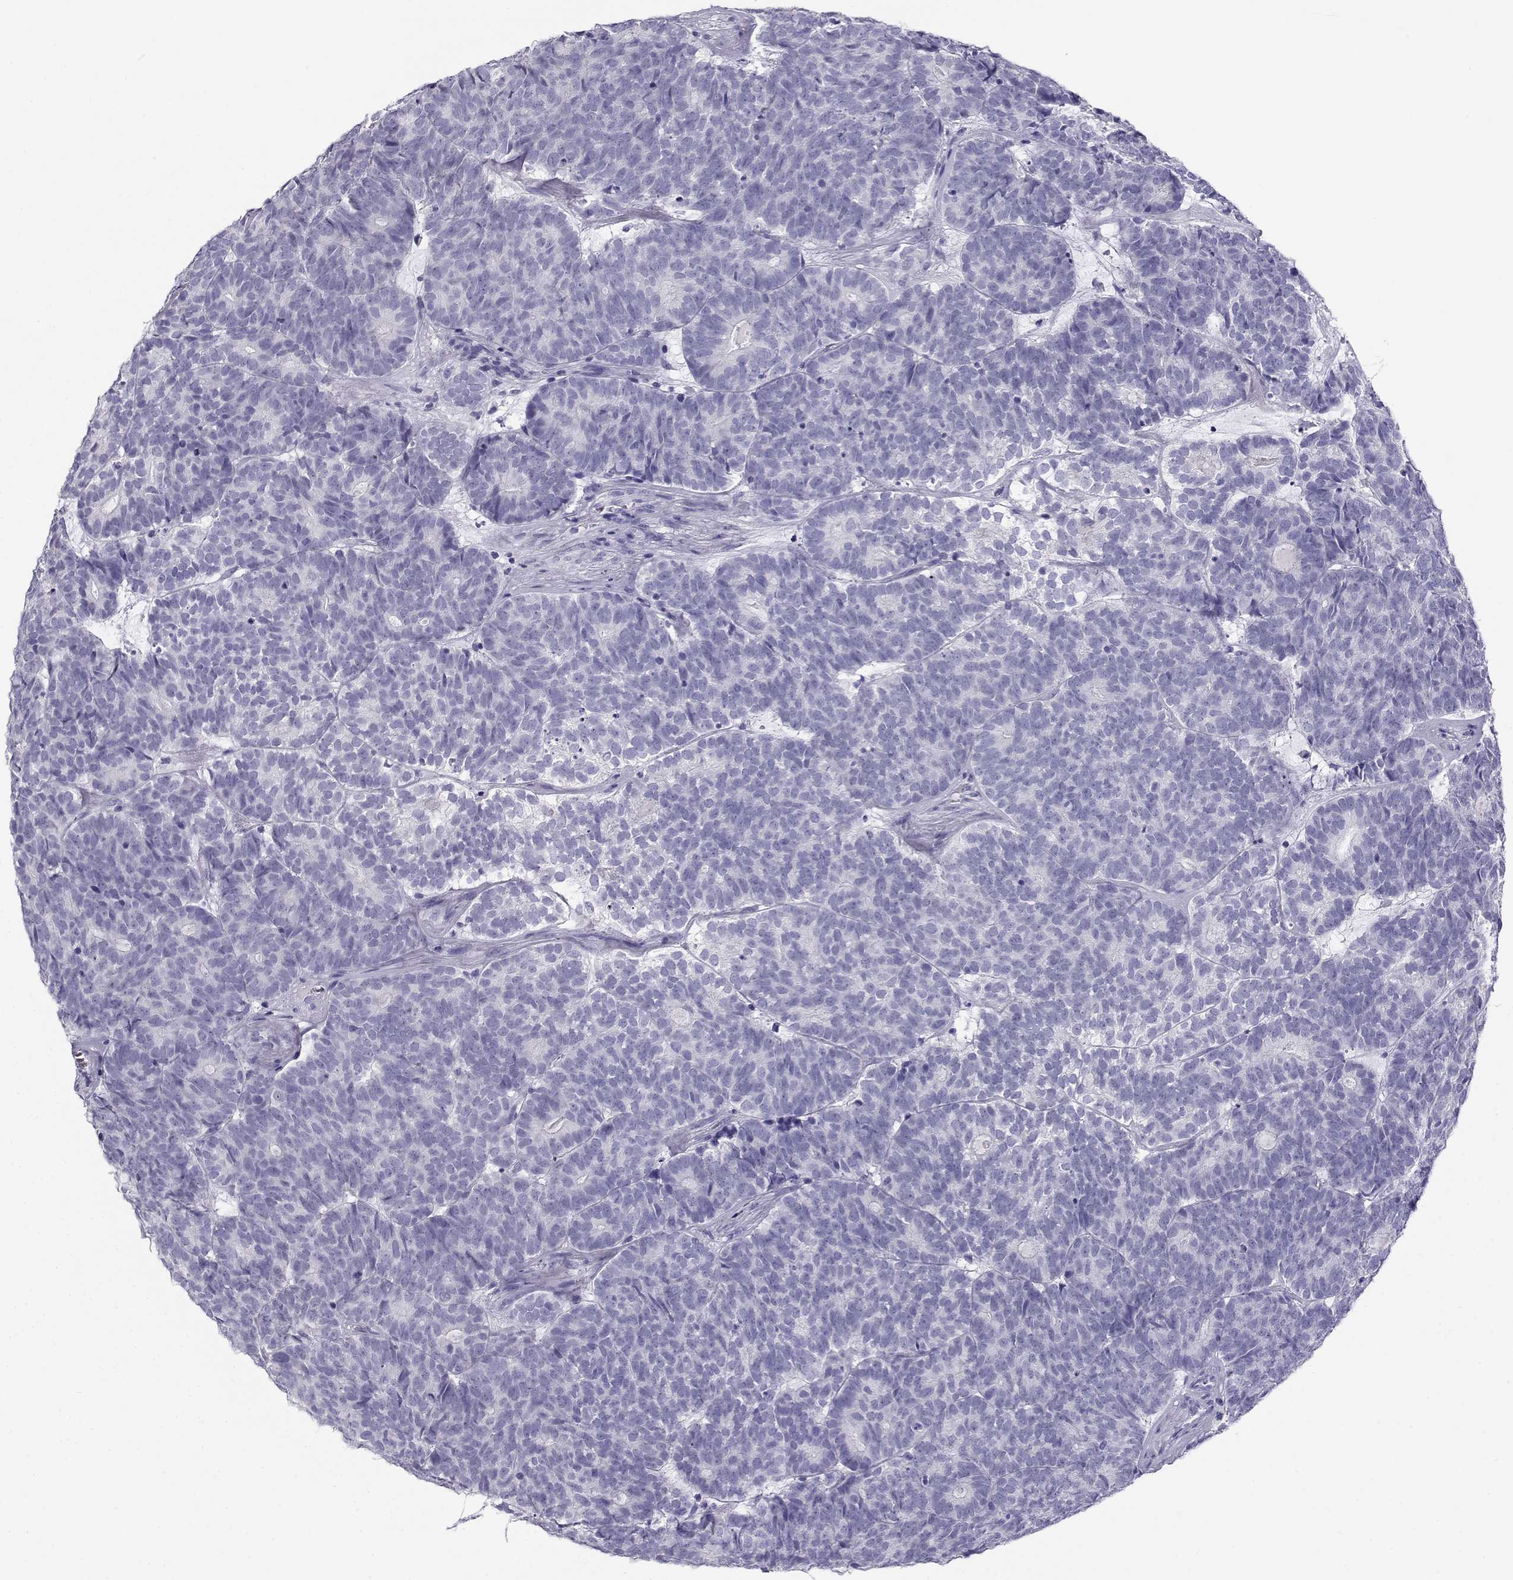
{"staining": {"intensity": "negative", "quantity": "none", "location": "none"}, "tissue": "head and neck cancer", "cell_type": "Tumor cells", "image_type": "cancer", "snomed": [{"axis": "morphology", "description": "Adenocarcinoma, NOS"}, {"axis": "topography", "description": "Head-Neck"}], "caption": "Immunohistochemistry (IHC) image of neoplastic tissue: human head and neck adenocarcinoma stained with DAB displays no significant protein positivity in tumor cells. The staining was performed using DAB (3,3'-diaminobenzidine) to visualize the protein expression in brown, while the nuclei were stained in blue with hematoxylin (Magnification: 20x).", "gene": "CABS1", "patient": {"sex": "female", "age": 81}}